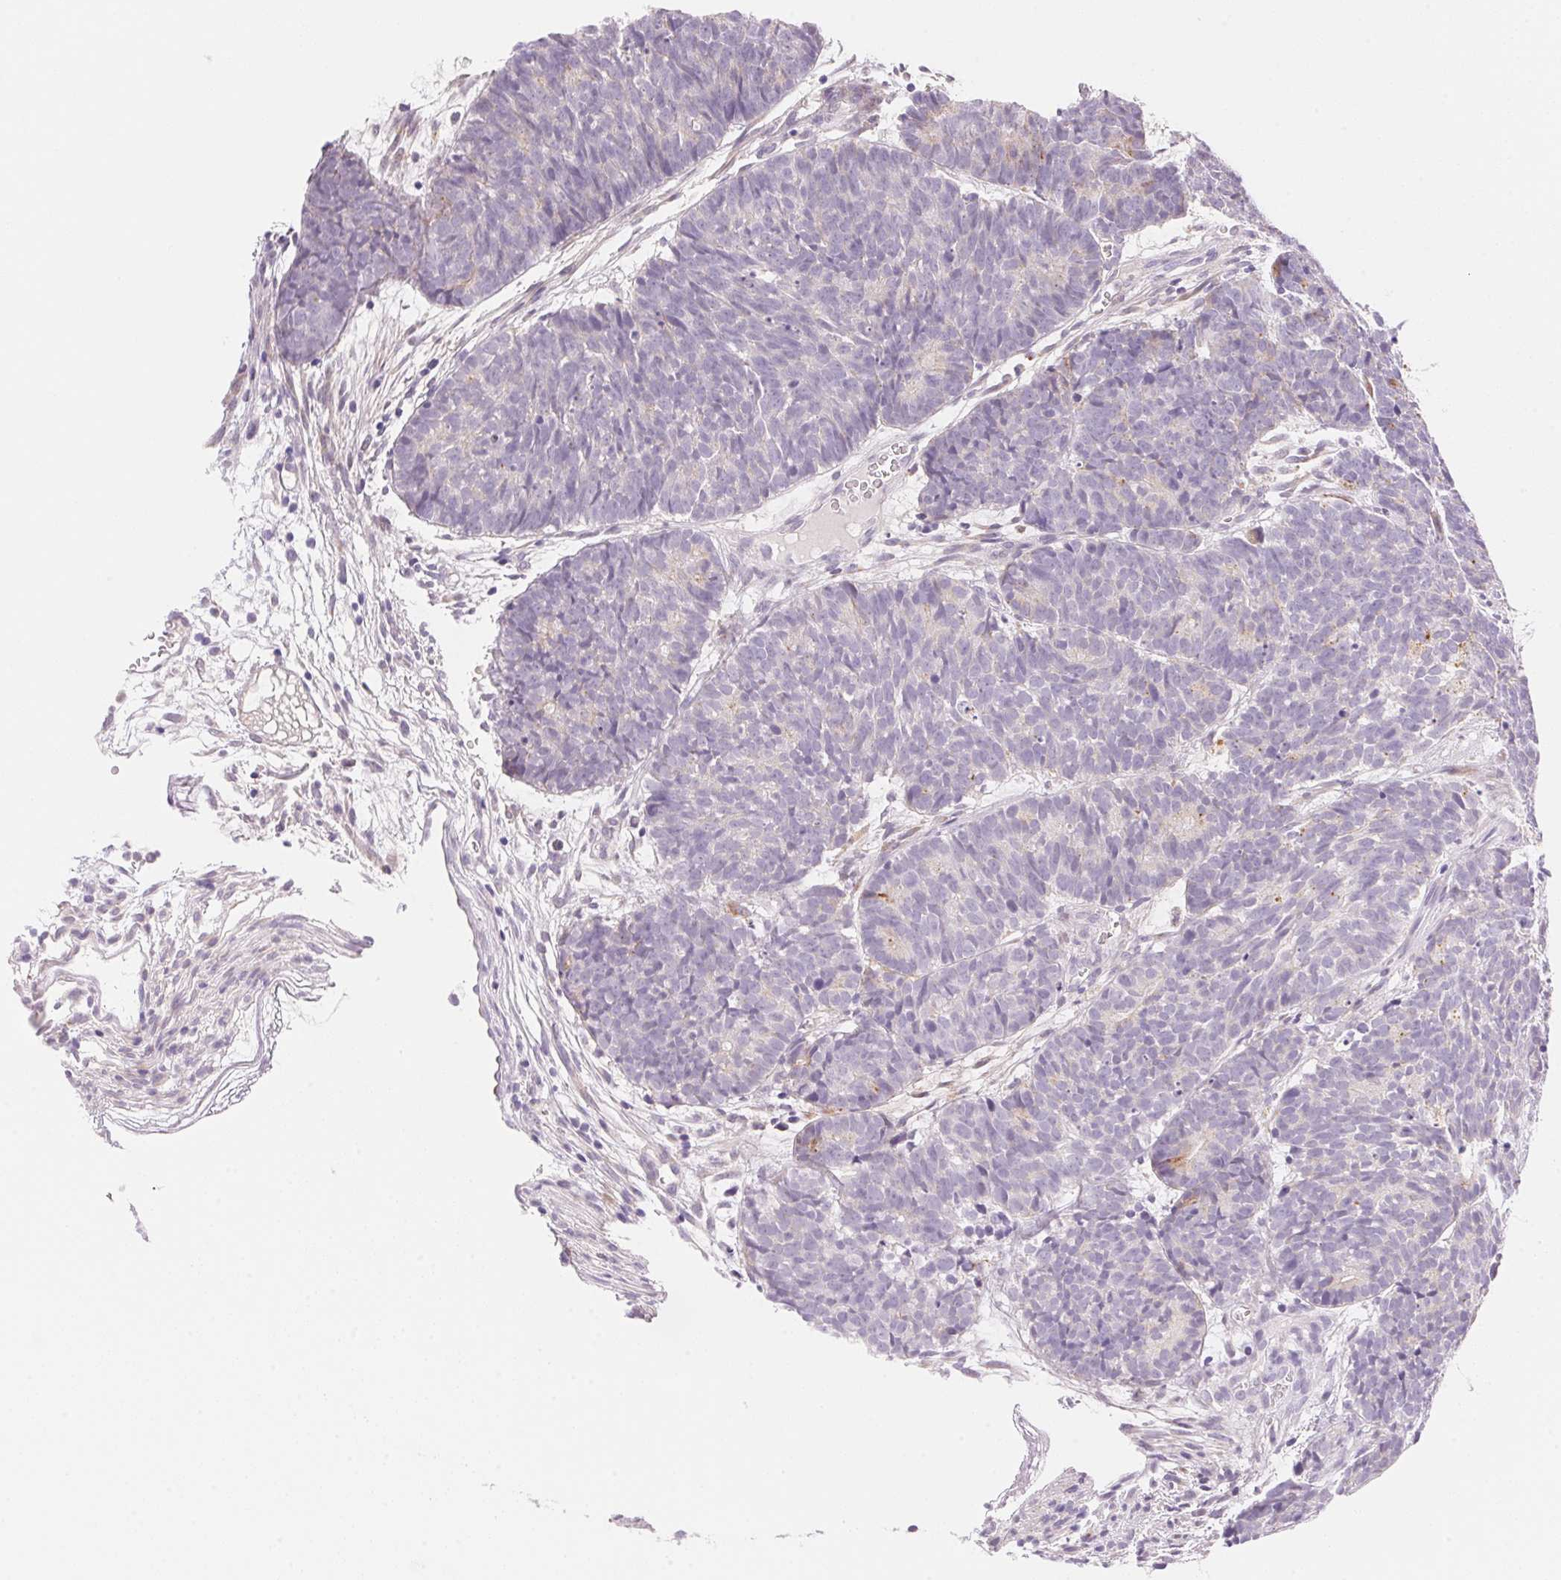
{"staining": {"intensity": "negative", "quantity": "none", "location": "none"}, "tissue": "head and neck cancer", "cell_type": "Tumor cells", "image_type": "cancer", "snomed": [{"axis": "morphology", "description": "Adenocarcinoma, NOS"}, {"axis": "topography", "description": "Head-Neck"}], "caption": "Immunohistochemical staining of head and neck cancer (adenocarcinoma) exhibits no significant expression in tumor cells.", "gene": "TEKT1", "patient": {"sex": "female", "age": 81}}